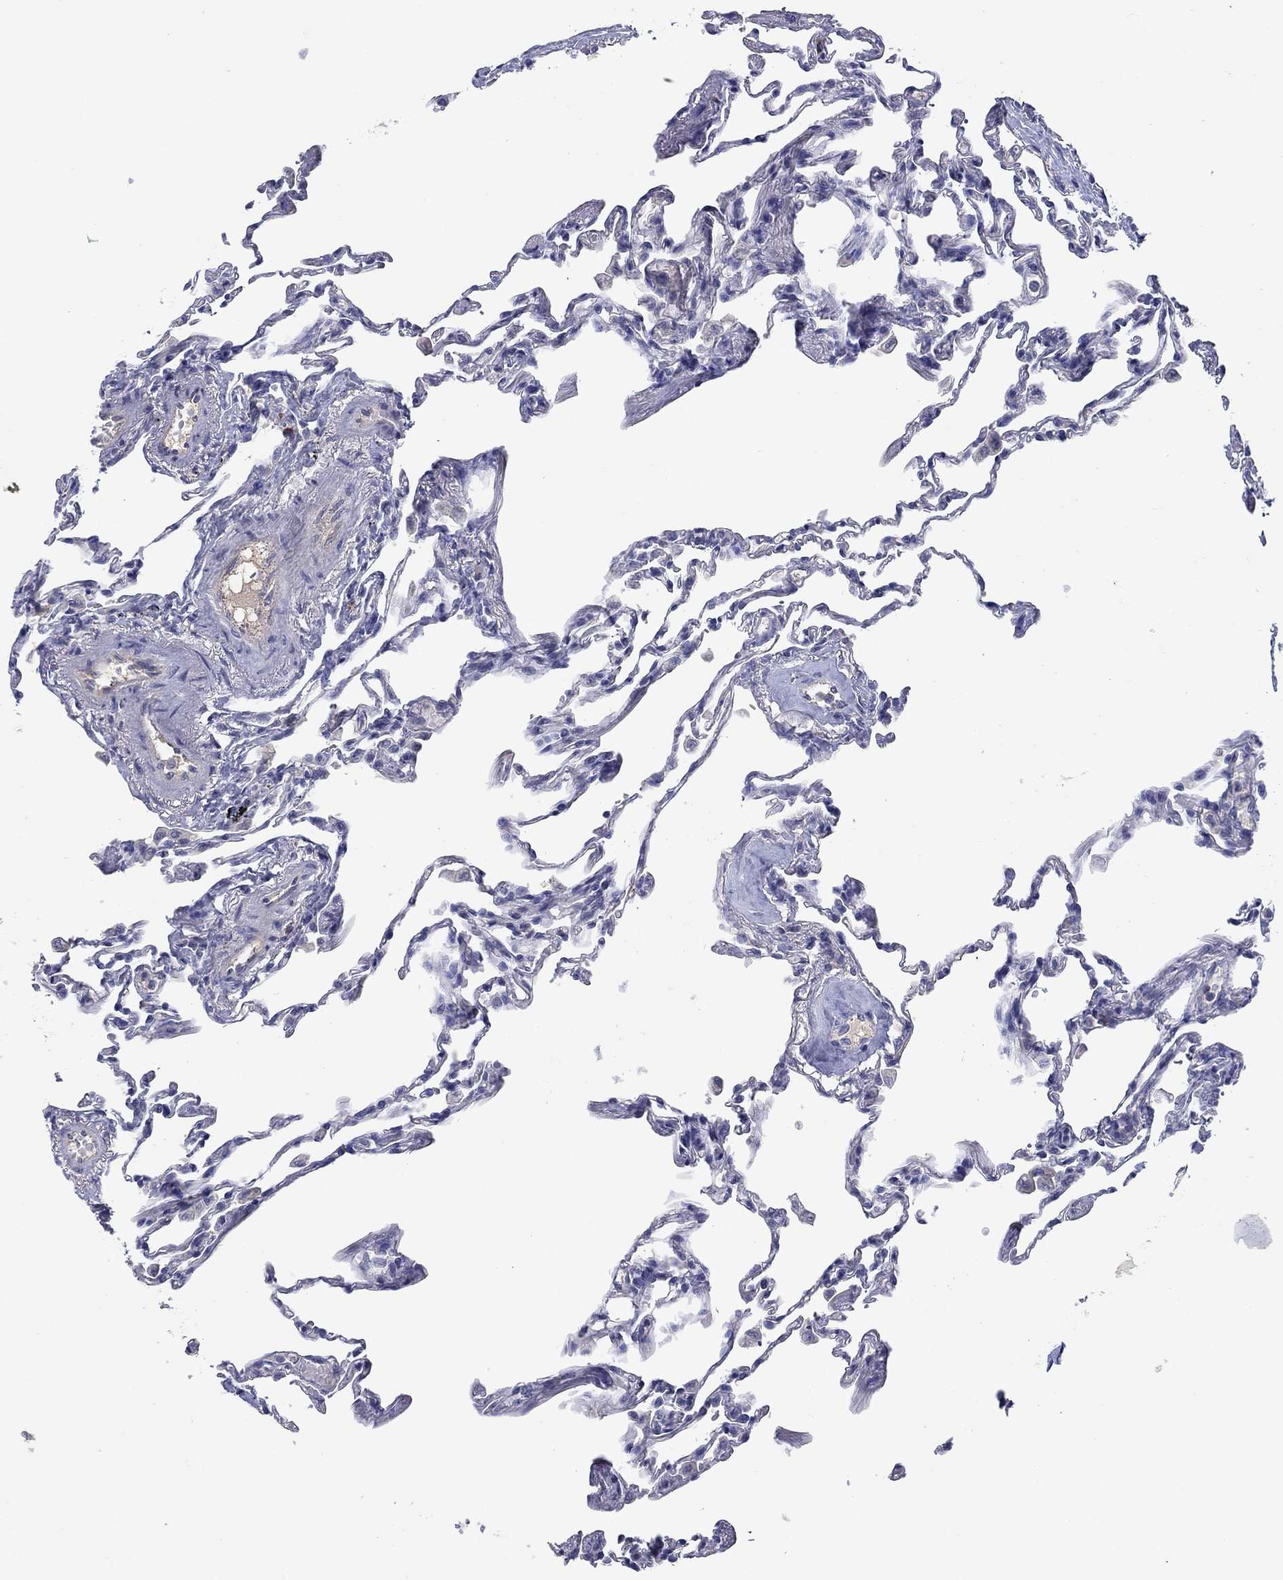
{"staining": {"intensity": "negative", "quantity": "none", "location": "none"}, "tissue": "lung", "cell_type": "Alveolar cells", "image_type": "normal", "snomed": [{"axis": "morphology", "description": "Normal tissue, NOS"}, {"axis": "topography", "description": "Lung"}], "caption": "A photomicrograph of human lung is negative for staining in alveolar cells. The staining is performed using DAB (3,3'-diaminobenzidine) brown chromogen with nuclei counter-stained in using hematoxylin.", "gene": "PLCL2", "patient": {"sex": "female", "age": 57}}